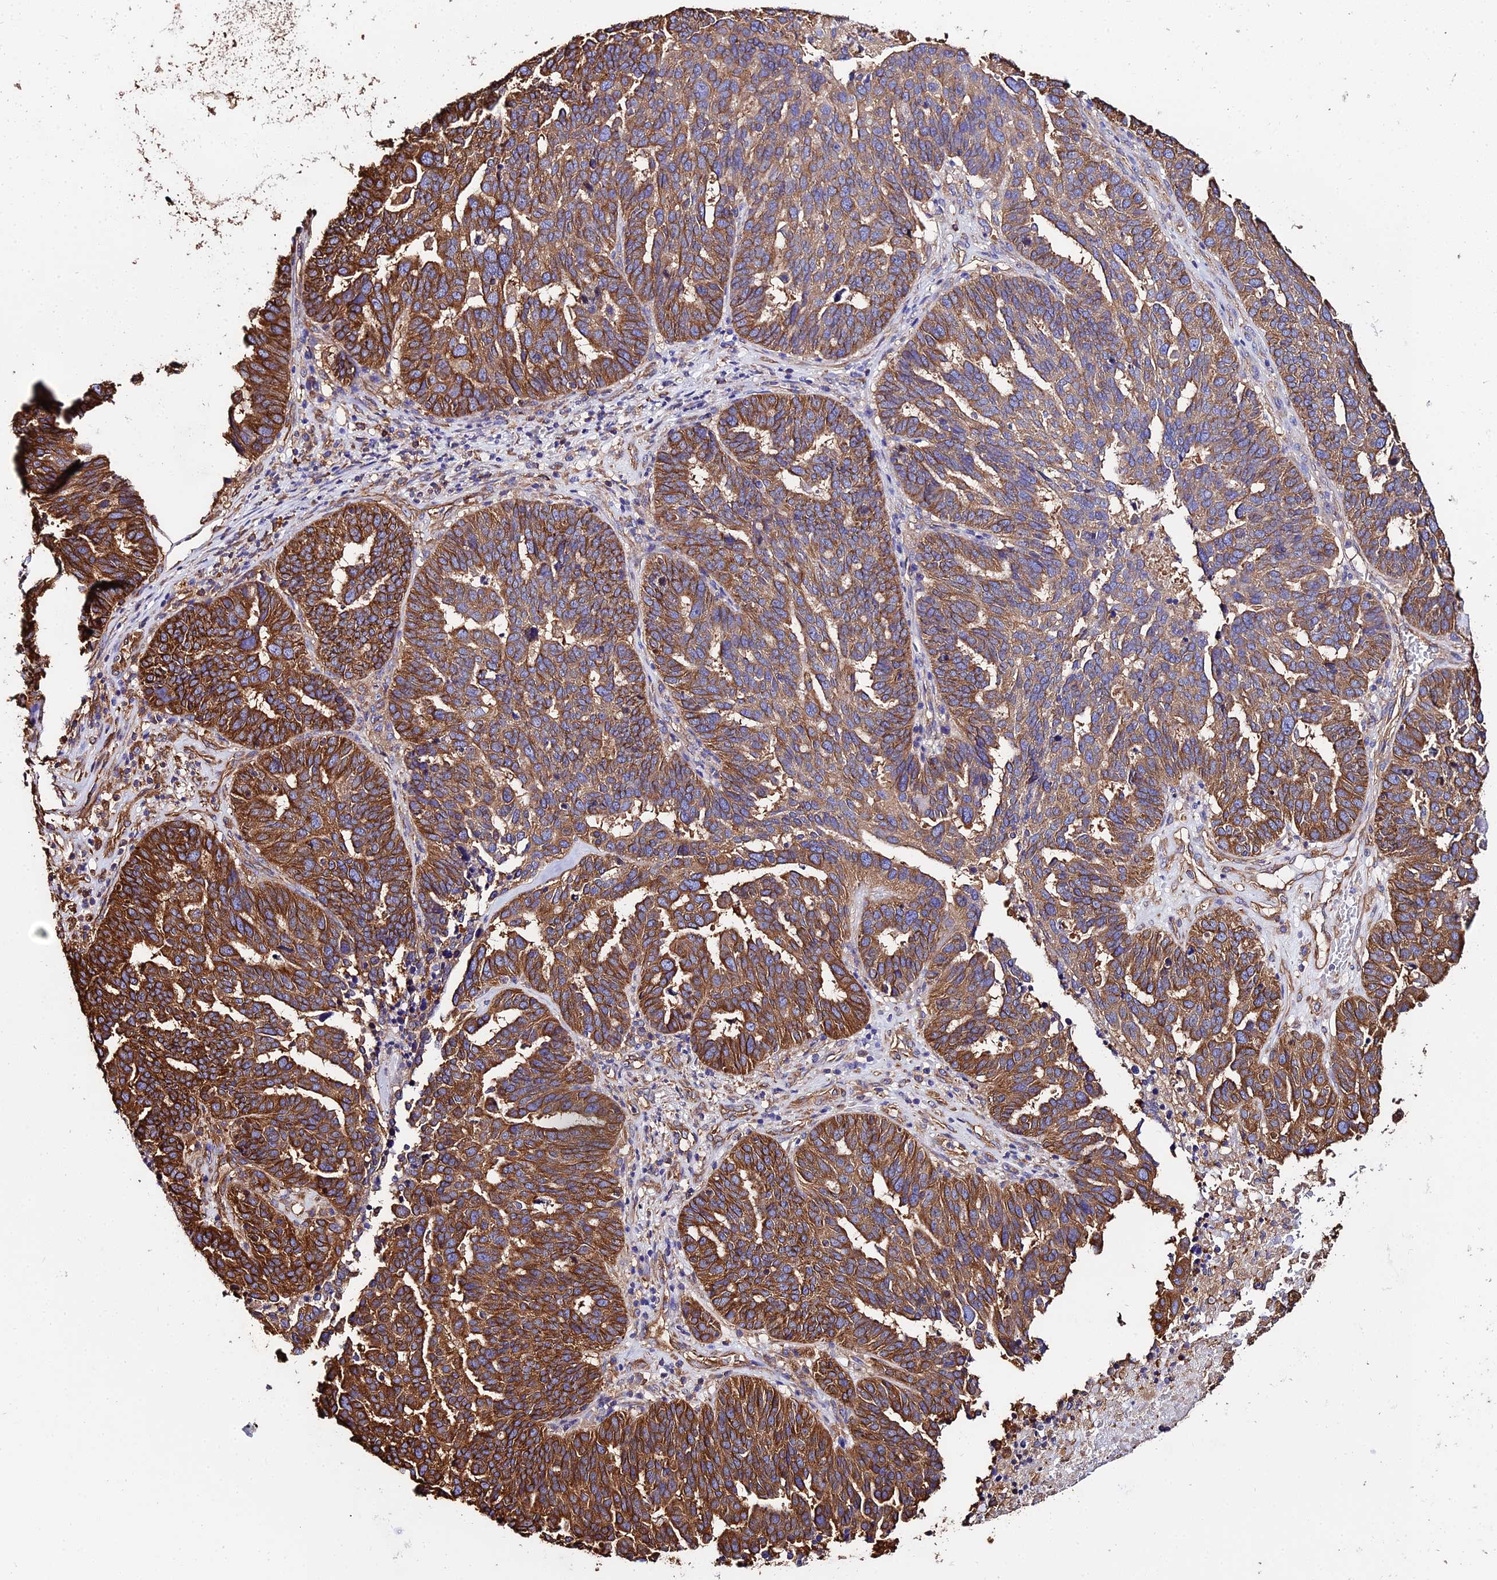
{"staining": {"intensity": "strong", "quantity": ">75%", "location": "cytoplasmic/membranous"}, "tissue": "ovarian cancer", "cell_type": "Tumor cells", "image_type": "cancer", "snomed": [{"axis": "morphology", "description": "Cystadenocarcinoma, serous, NOS"}, {"axis": "topography", "description": "Ovary"}], "caption": "The image displays immunohistochemical staining of serous cystadenocarcinoma (ovarian). There is strong cytoplasmic/membranous positivity is seen in about >75% of tumor cells.", "gene": "TUBA3D", "patient": {"sex": "female", "age": 59}}